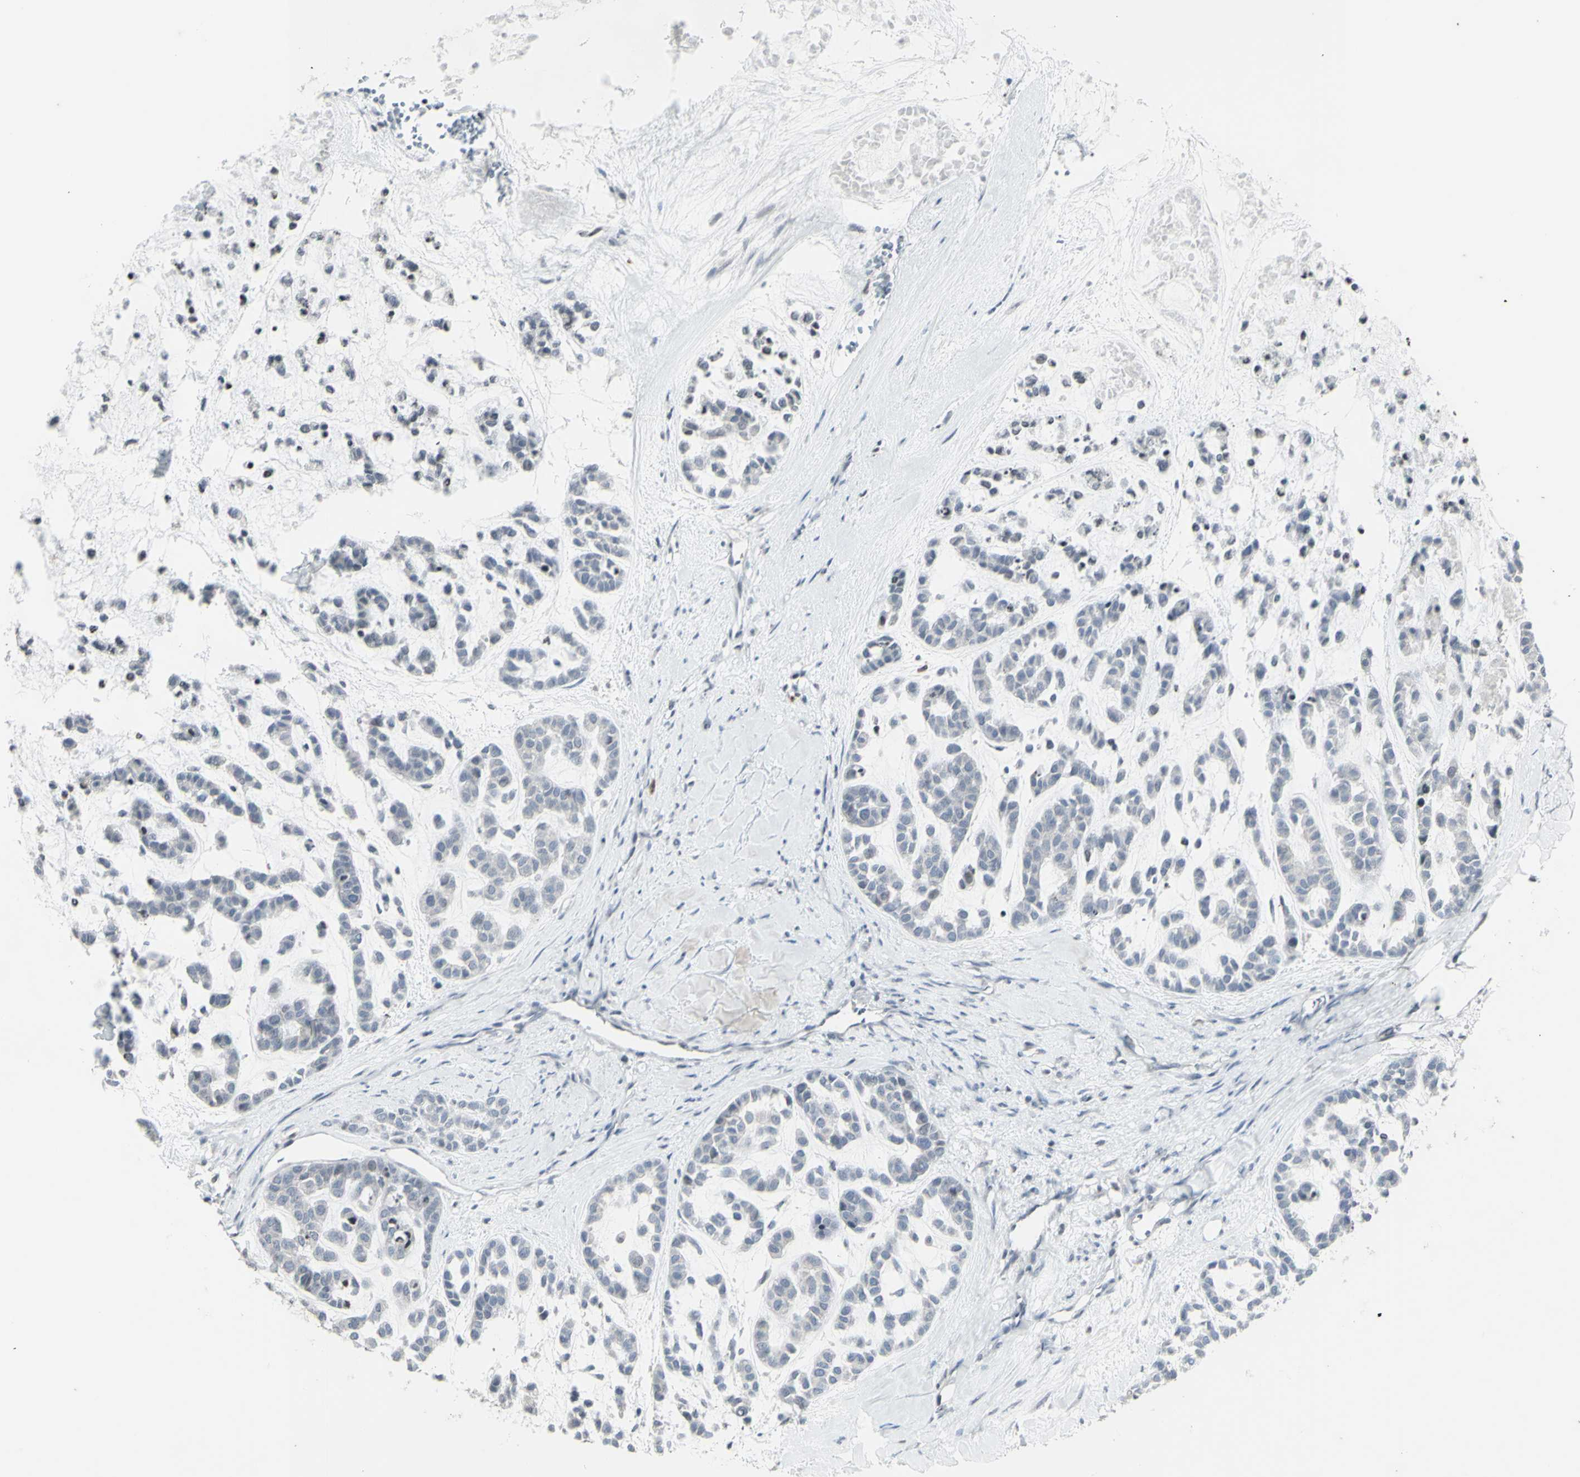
{"staining": {"intensity": "negative", "quantity": "none", "location": "none"}, "tissue": "head and neck cancer", "cell_type": "Tumor cells", "image_type": "cancer", "snomed": [{"axis": "morphology", "description": "Adenocarcinoma, NOS"}, {"axis": "morphology", "description": "Adenoma, NOS"}, {"axis": "topography", "description": "Head-Neck"}], "caption": "Tumor cells show no significant staining in head and neck cancer. (Brightfield microscopy of DAB IHC at high magnification).", "gene": "MUC5AC", "patient": {"sex": "female", "age": 55}}